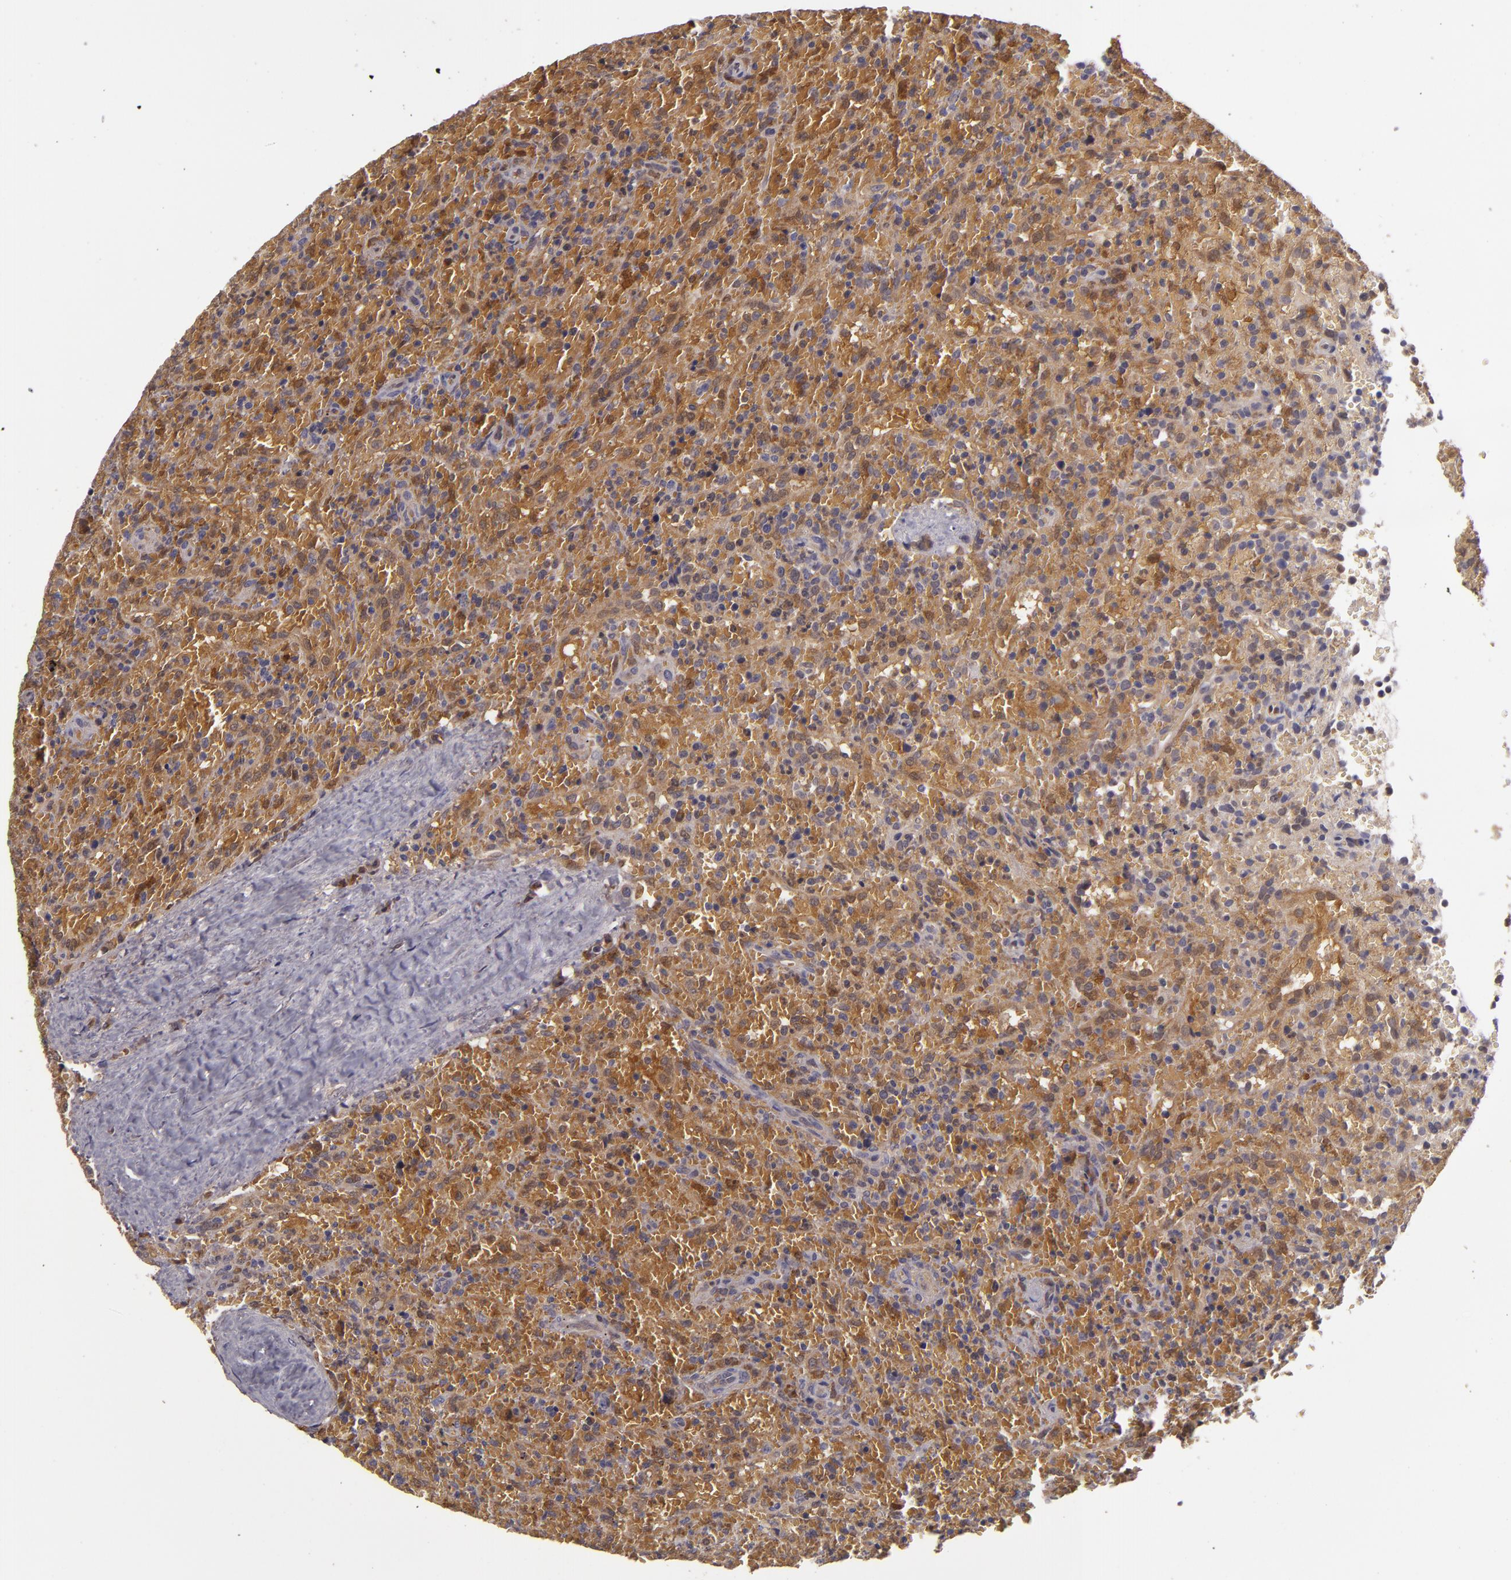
{"staining": {"intensity": "negative", "quantity": "none", "location": "none"}, "tissue": "lymphoma", "cell_type": "Tumor cells", "image_type": "cancer", "snomed": [{"axis": "morphology", "description": "Malignant lymphoma, non-Hodgkin's type, High grade"}, {"axis": "topography", "description": "Spleen"}, {"axis": "topography", "description": "Lymph node"}], "caption": "An immunohistochemistry histopathology image of lymphoma is shown. There is no staining in tumor cells of lymphoma.", "gene": "FHIT", "patient": {"sex": "female", "age": 70}}